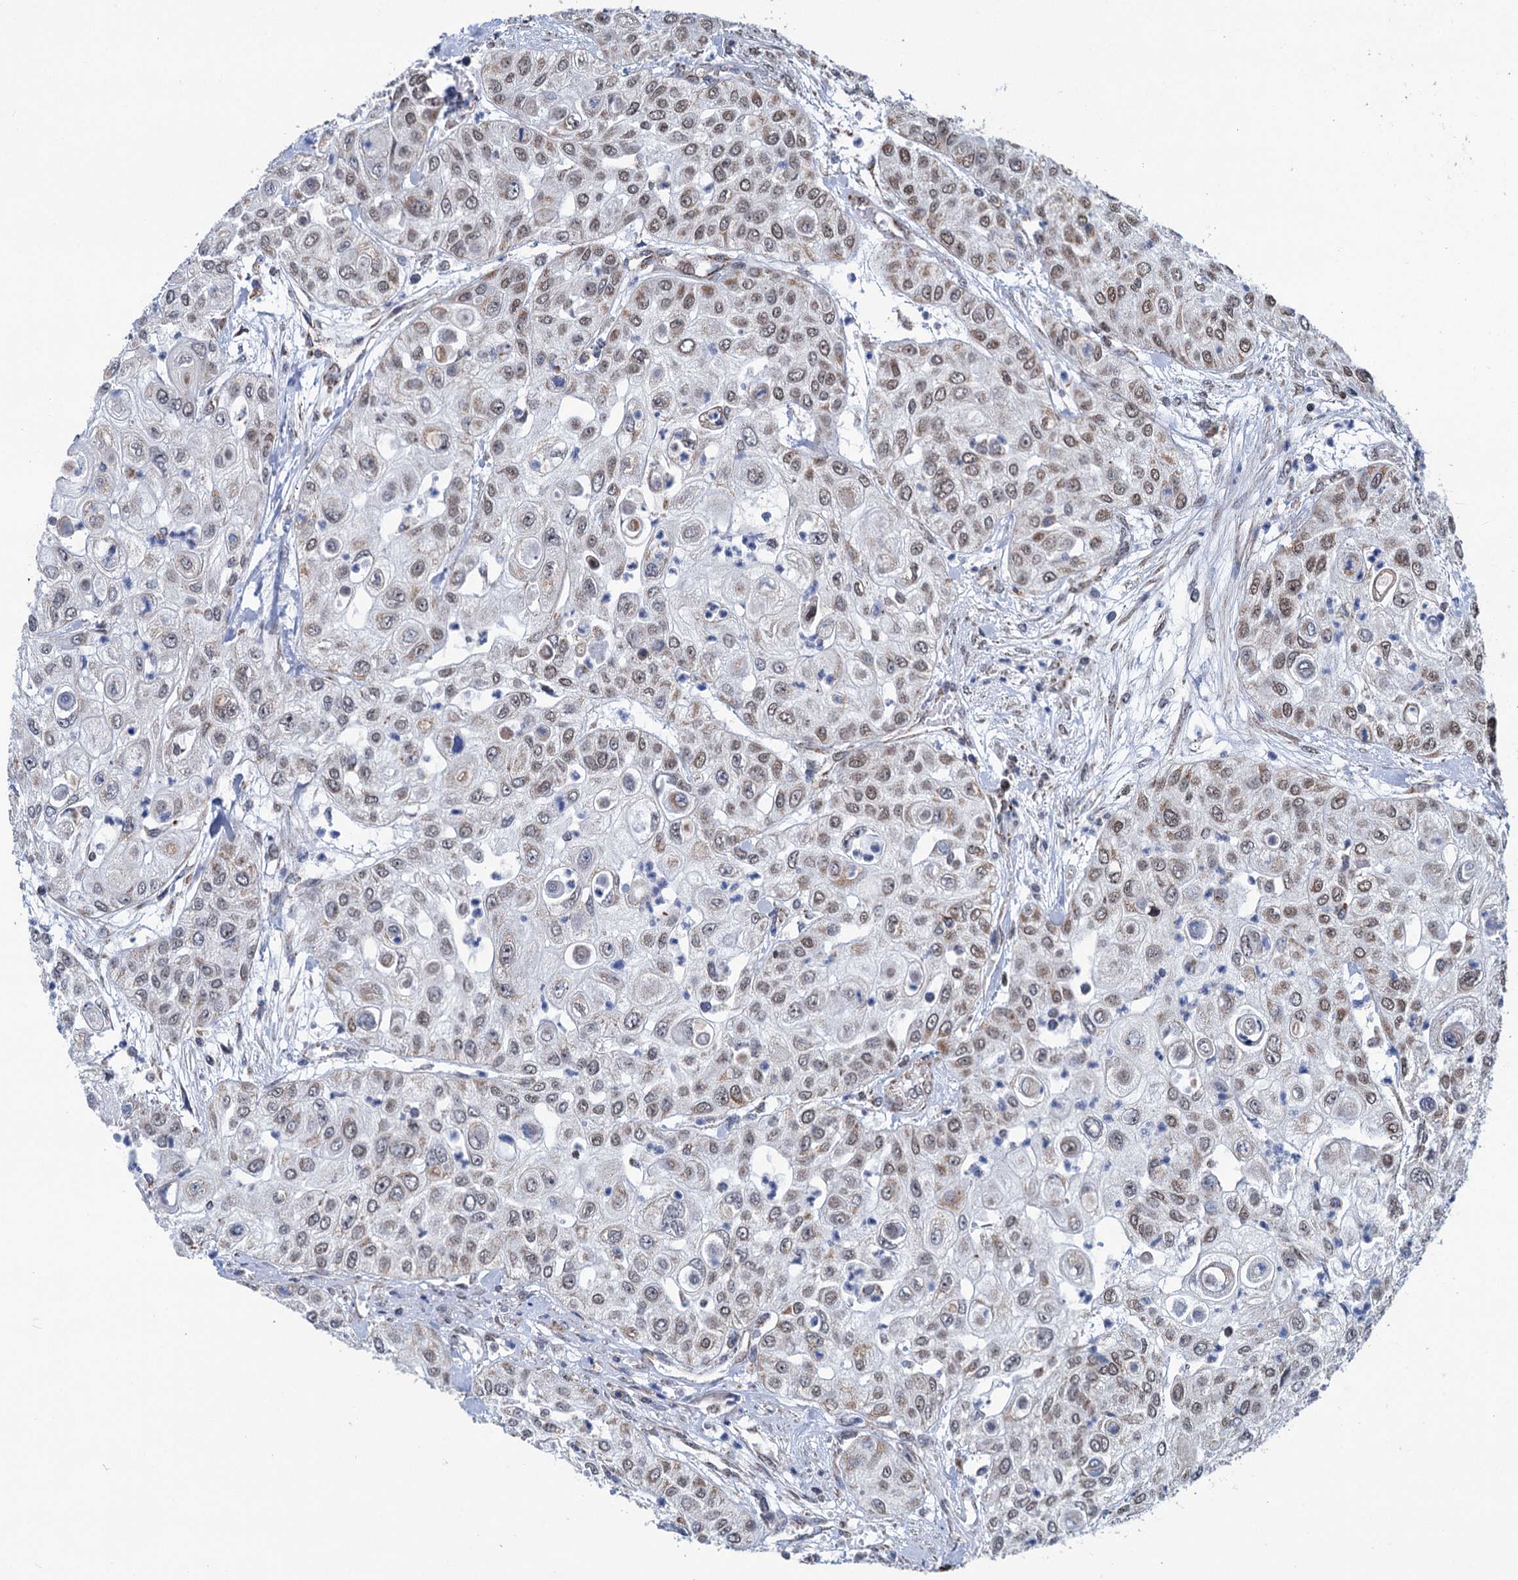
{"staining": {"intensity": "weak", "quantity": "25%-75%", "location": "cytoplasmic/membranous,nuclear"}, "tissue": "urothelial cancer", "cell_type": "Tumor cells", "image_type": "cancer", "snomed": [{"axis": "morphology", "description": "Urothelial carcinoma, High grade"}, {"axis": "topography", "description": "Urinary bladder"}], "caption": "A high-resolution histopathology image shows IHC staining of urothelial cancer, which exhibits weak cytoplasmic/membranous and nuclear positivity in approximately 25%-75% of tumor cells.", "gene": "MORN3", "patient": {"sex": "female", "age": 79}}